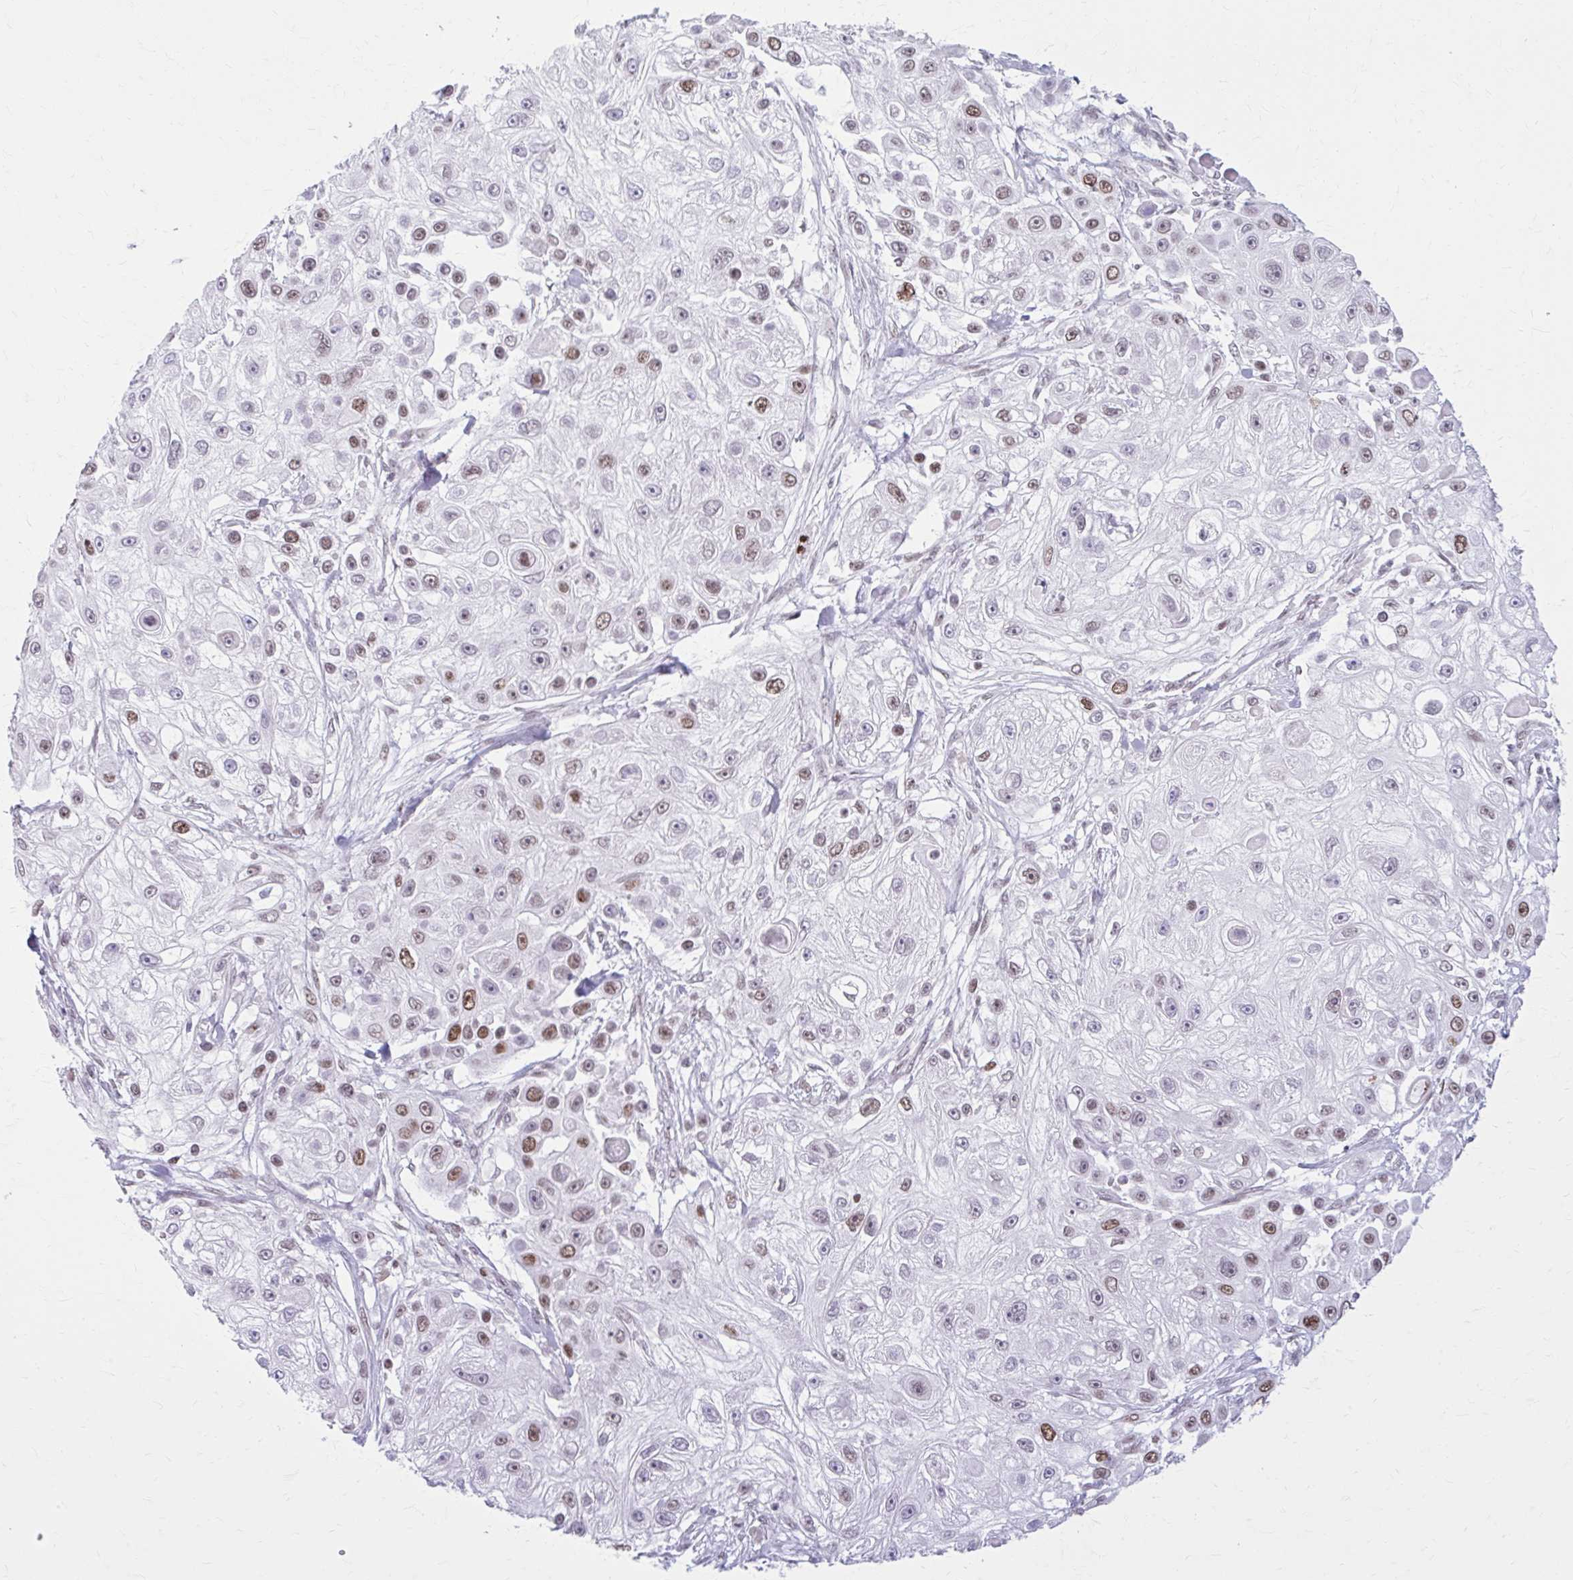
{"staining": {"intensity": "moderate", "quantity": "25%-75%", "location": "nuclear"}, "tissue": "skin cancer", "cell_type": "Tumor cells", "image_type": "cancer", "snomed": [{"axis": "morphology", "description": "Squamous cell carcinoma, NOS"}, {"axis": "topography", "description": "Skin"}], "caption": "Skin cancer (squamous cell carcinoma) stained for a protein exhibits moderate nuclear positivity in tumor cells. (DAB (3,3'-diaminobenzidine) = brown stain, brightfield microscopy at high magnification).", "gene": "PABIR1", "patient": {"sex": "male", "age": 67}}